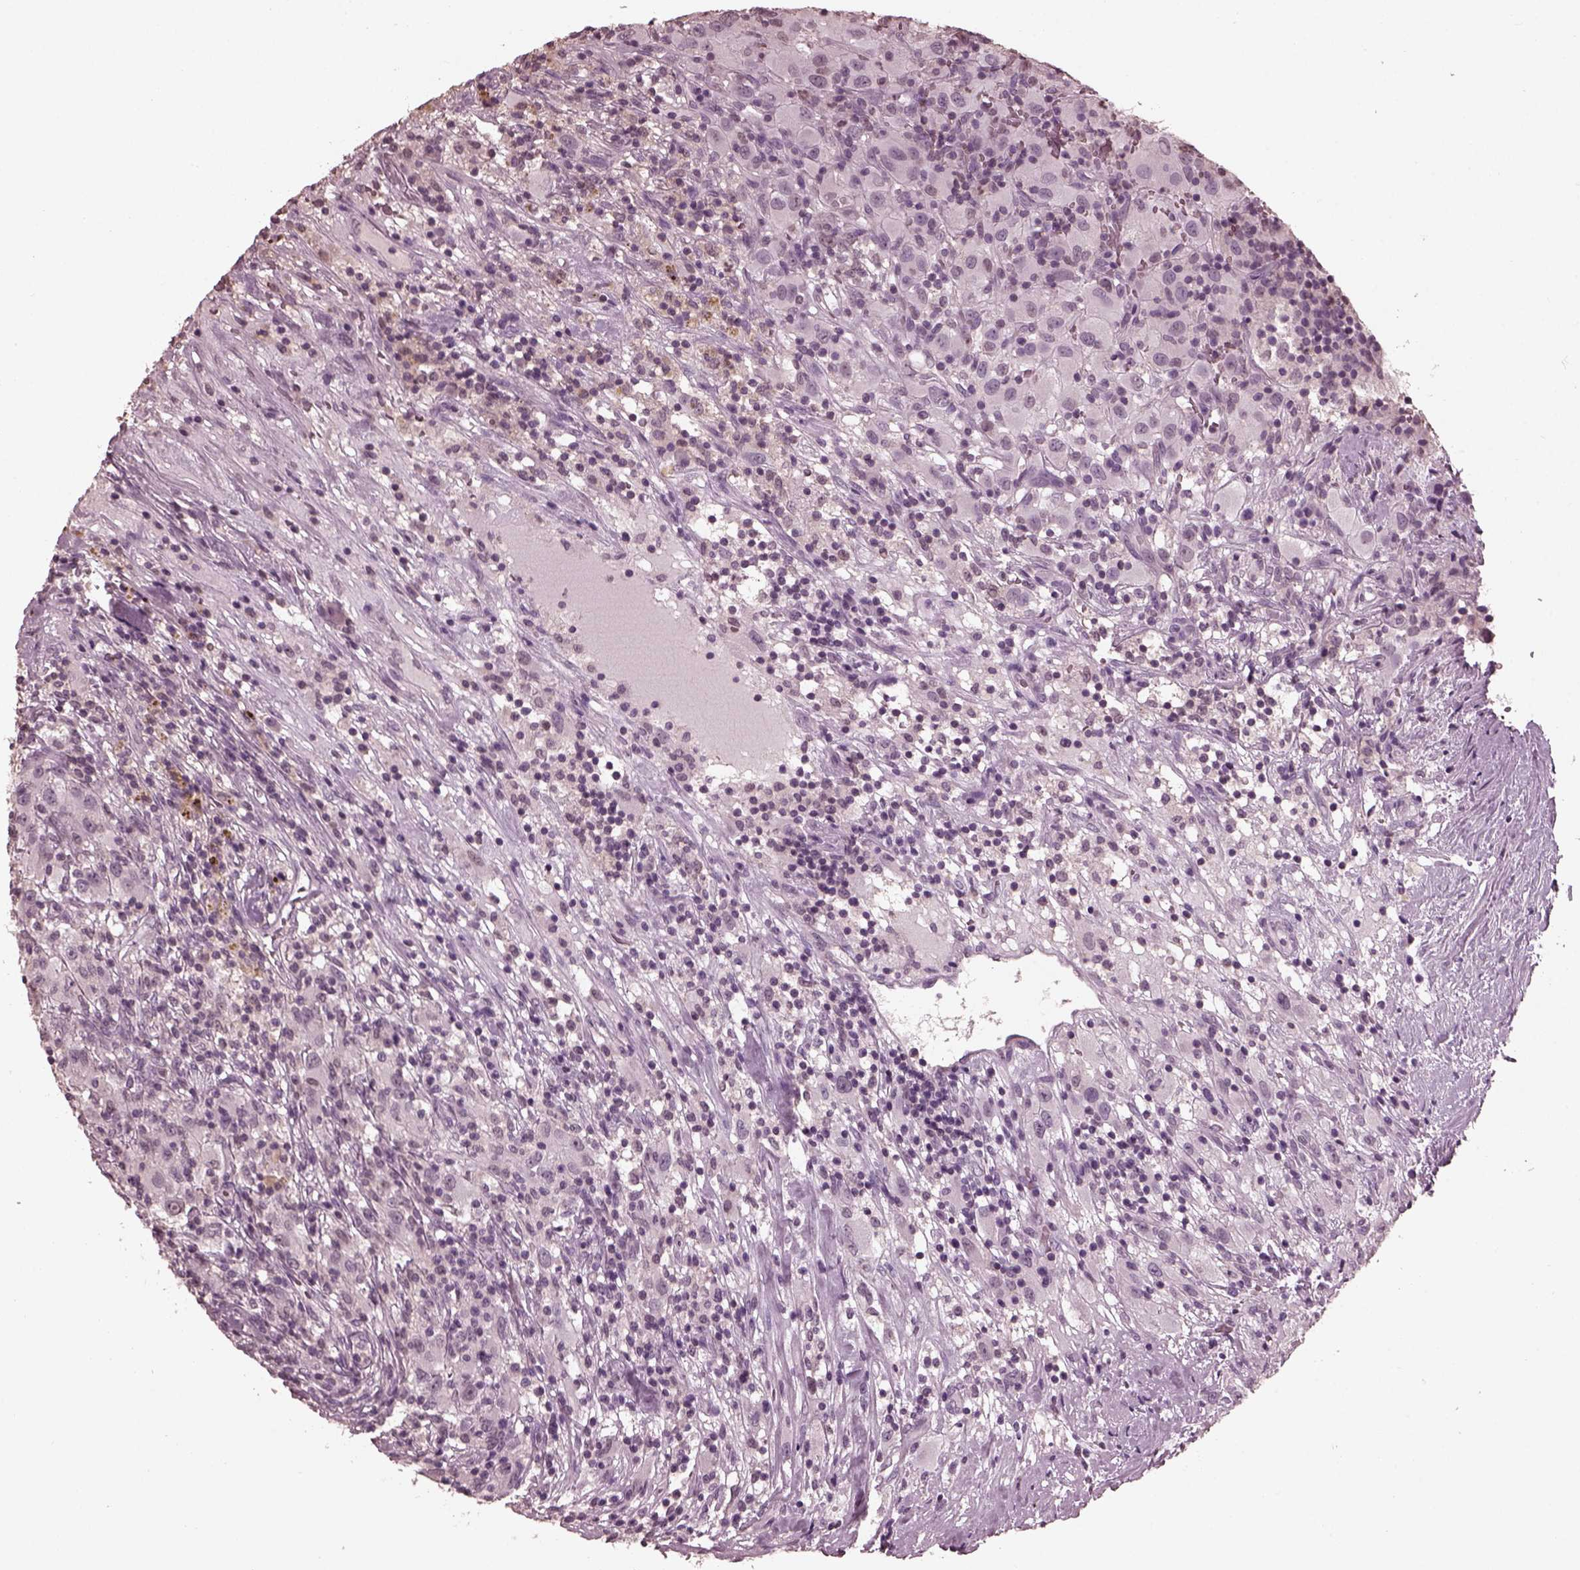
{"staining": {"intensity": "negative", "quantity": "none", "location": "none"}, "tissue": "renal cancer", "cell_type": "Tumor cells", "image_type": "cancer", "snomed": [{"axis": "morphology", "description": "Adenocarcinoma, NOS"}, {"axis": "topography", "description": "Kidney"}], "caption": "This is an immunohistochemistry (IHC) histopathology image of human renal cancer (adenocarcinoma). There is no staining in tumor cells.", "gene": "TSKS", "patient": {"sex": "female", "age": 67}}